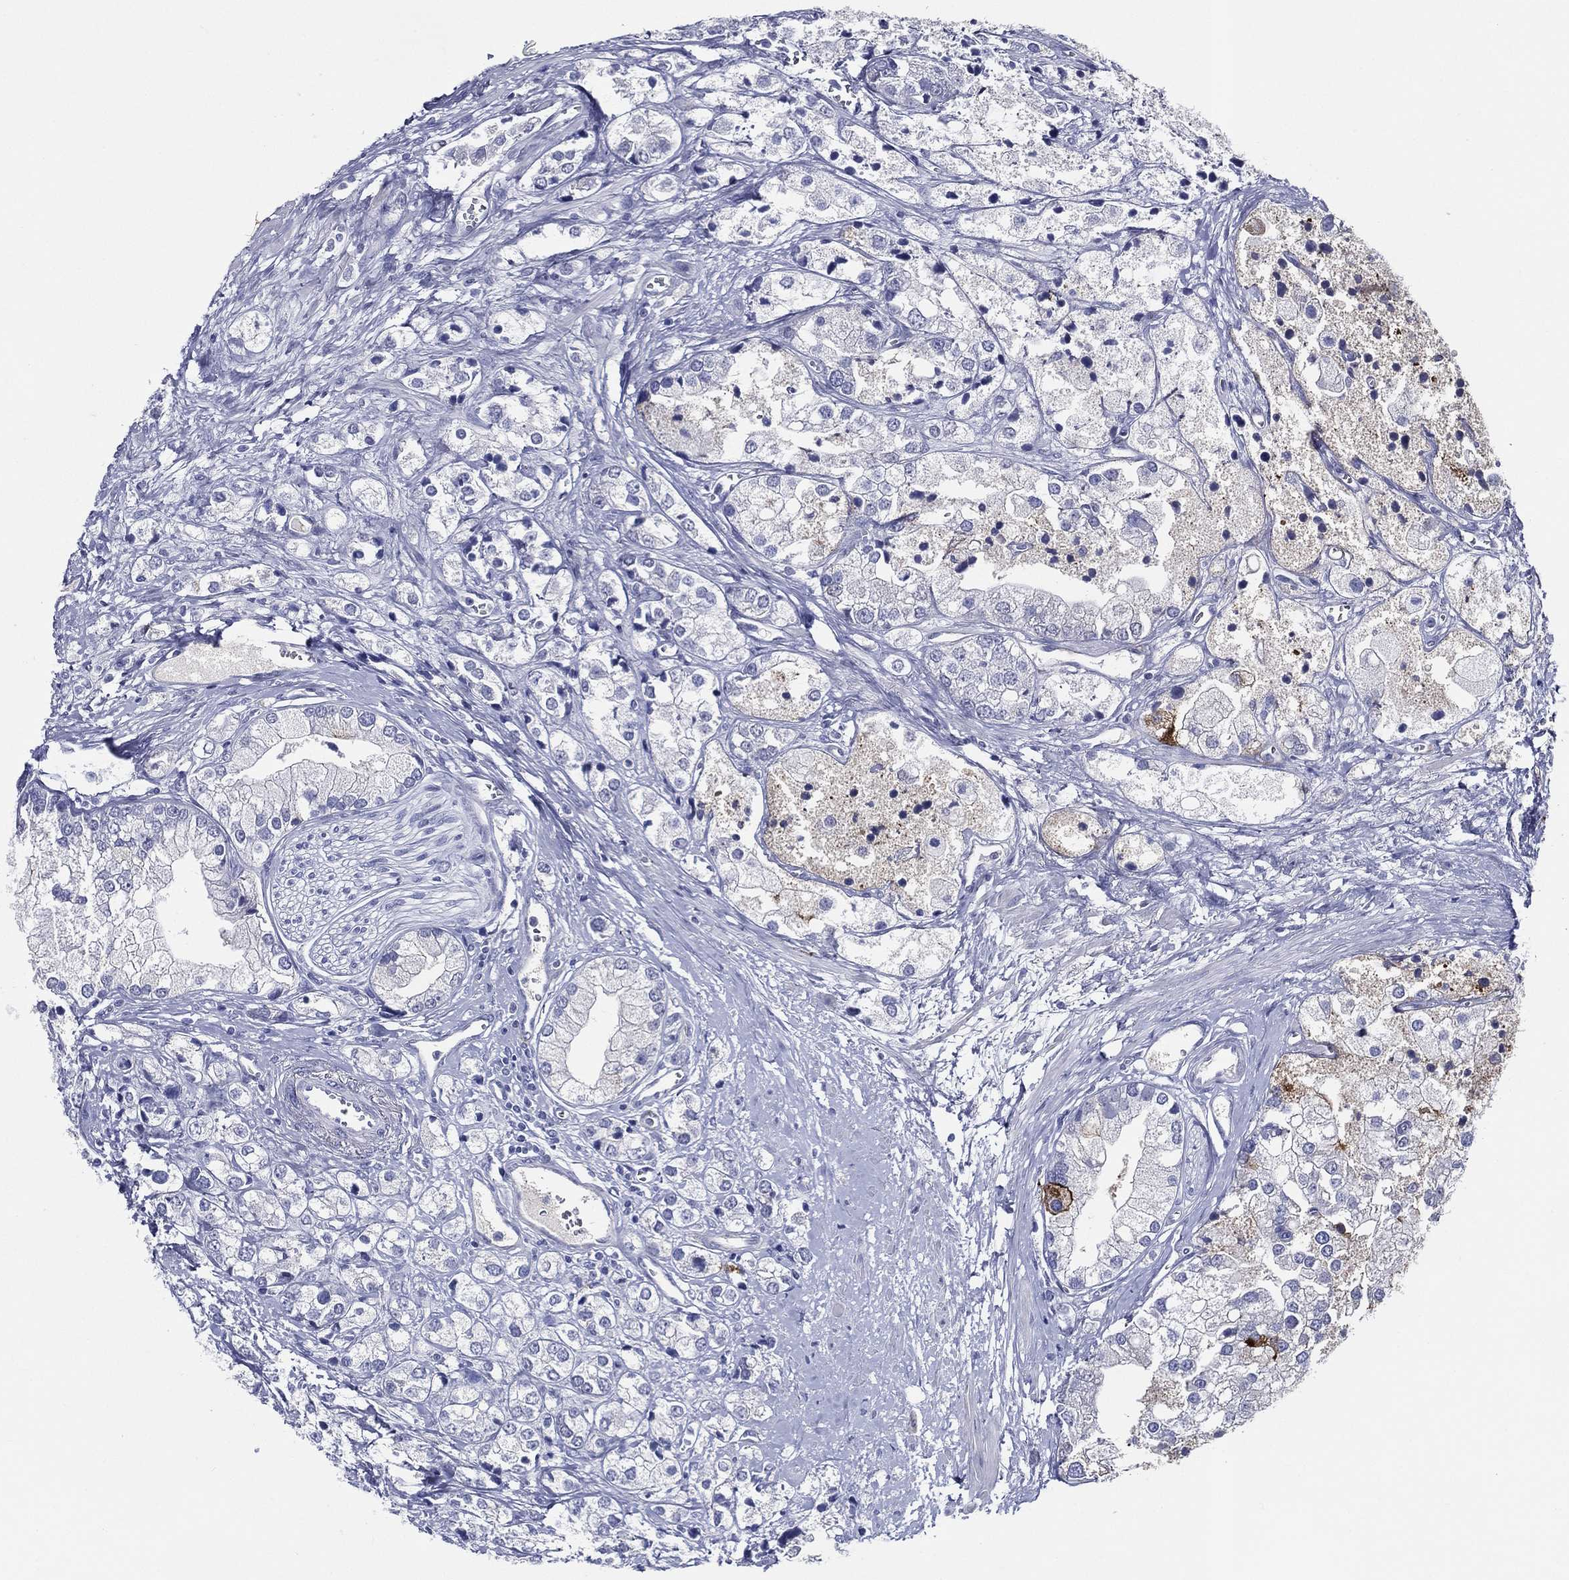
{"staining": {"intensity": "negative", "quantity": "none", "location": "none"}, "tissue": "prostate cancer", "cell_type": "Tumor cells", "image_type": "cancer", "snomed": [{"axis": "morphology", "description": "Adenocarcinoma, NOS"}, {"axis": "topography", "description": "Prostate and seminal vesicle, NOS"}, {"axis": "topography", "description": "Prostate"}], "caption": "DAB immunohistochemical staining of human adenocarcinoma (prostate) displays no significant expression in tumor cells.", "gene": "ACE2", "patient": {"sex": "male", "age": 79}}